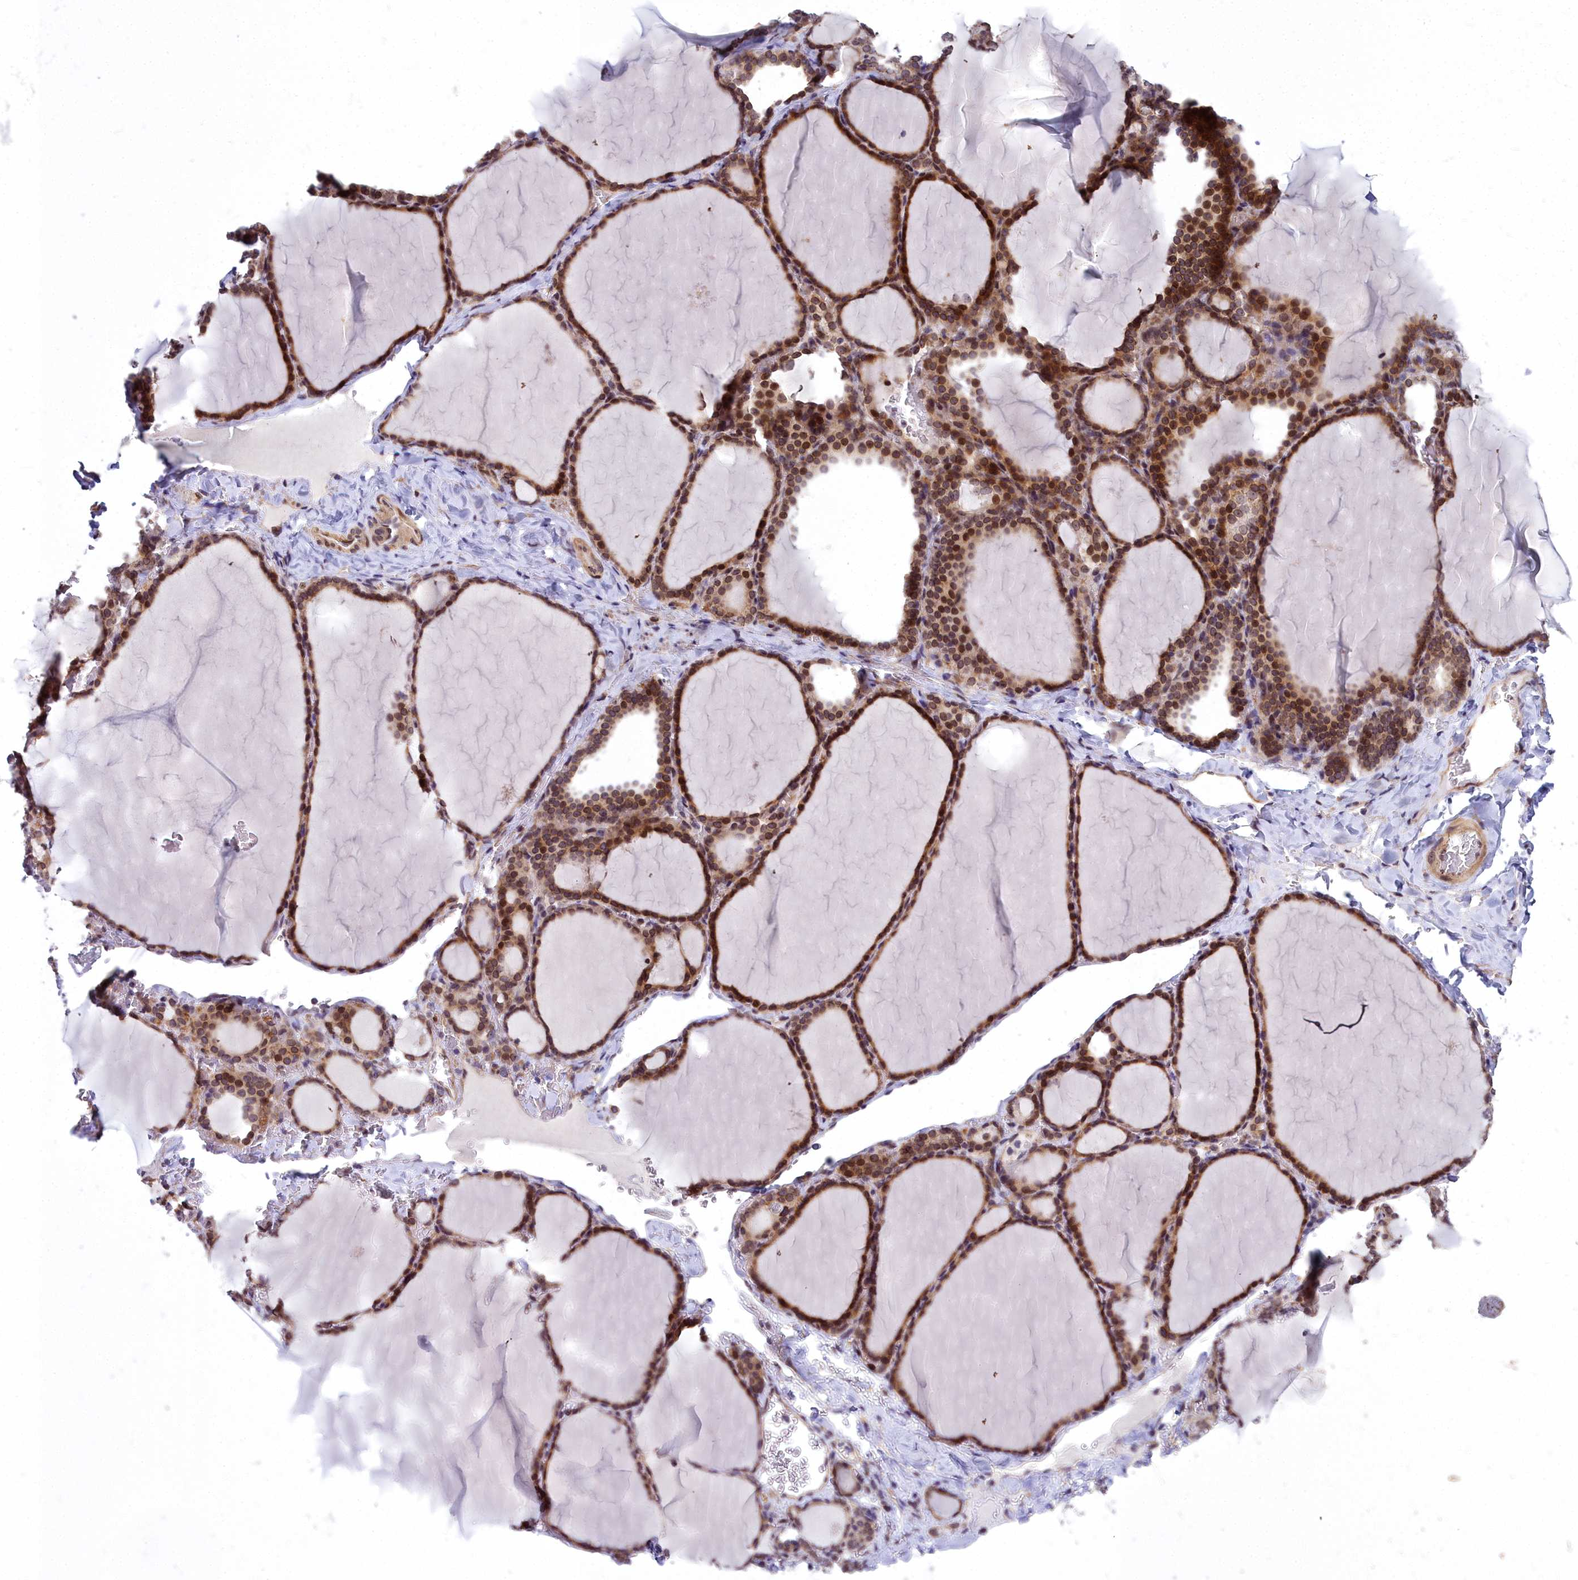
{"staining": {"intensity": "moderate", "quantity": ">75%", "location": "cytoplasmic/membranous,nuclear"}, "tissue": "thyroid gland", "cell_type": "Glandular cells", "image_type": "normal", "snomed": [{"axis": "morphology", "description": "Normal tissue, NOS"}, {"axis": "topography", "description": "Thyroid gland"}], "caption": "IHC micrograph of unremarkable thyroid gland: human thyroid gland stained using immunohistochemistry shows medium levels of moderate protein expression localized specifically in the cytoplasmic/membranous,nuclear of glandular cells, appearing as a cytoplasmic/membranous,nuclear brown color.", "gene": "ABCB8", "patient": {"sex": "female", "age": 39}}